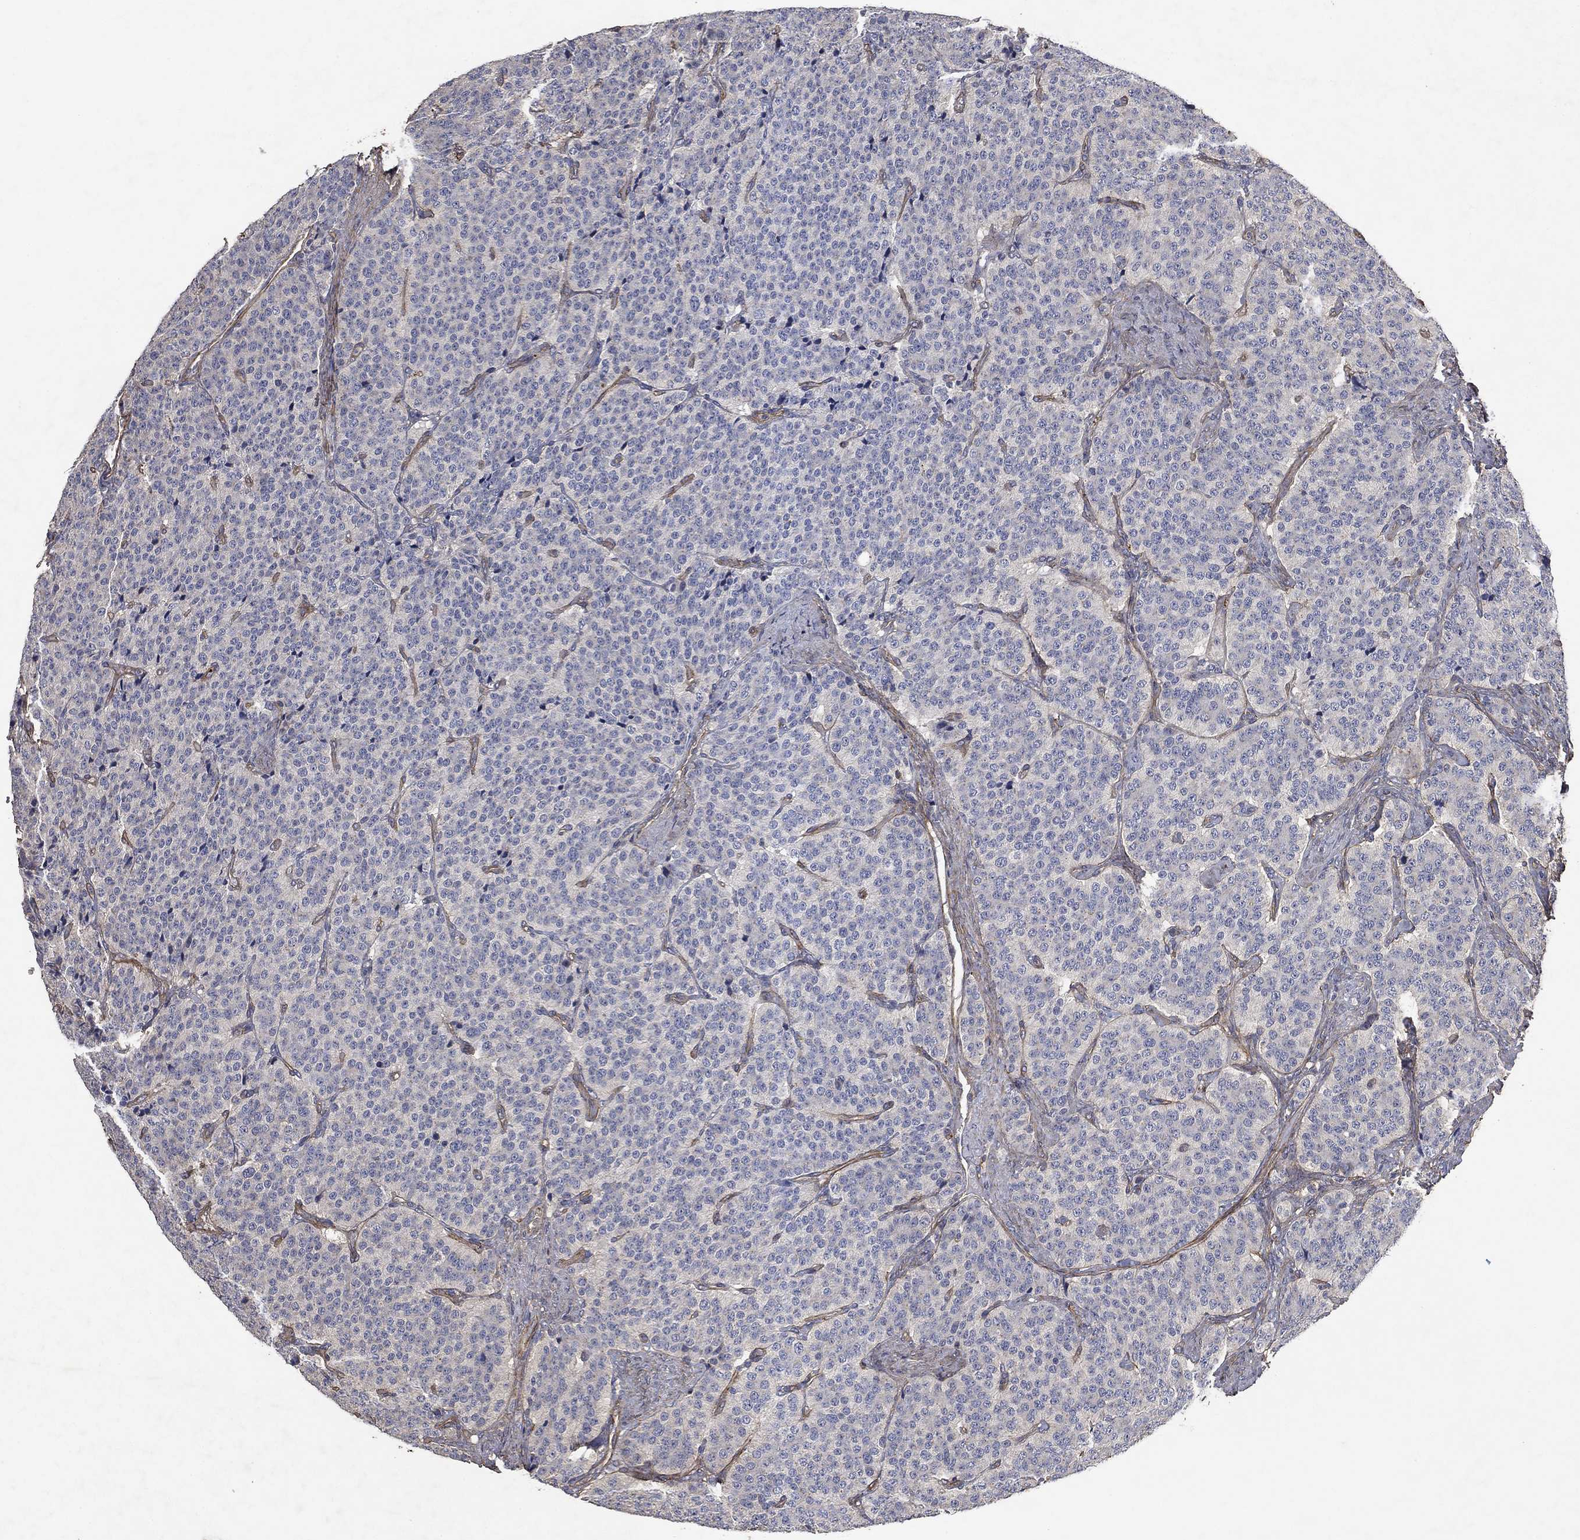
{"staining": {"intensity": "negative", "quantity": "none", "location": "none"}, "tissue": "carcinoid", "cell_type": "Tumor cells", "image_type": "cancer", "snomed": [{"axis": "morphology", "description": "Carcinoid, malignant, NOS"}, {"axis": "topography", "description": "Small intestine"}], "caption": "This is an IHC micrograph of human carcinoid (malignant). There is no expression in tumor cells.", "gene": "COL4A2", "patient": {"sex": "female", "age": 58}}